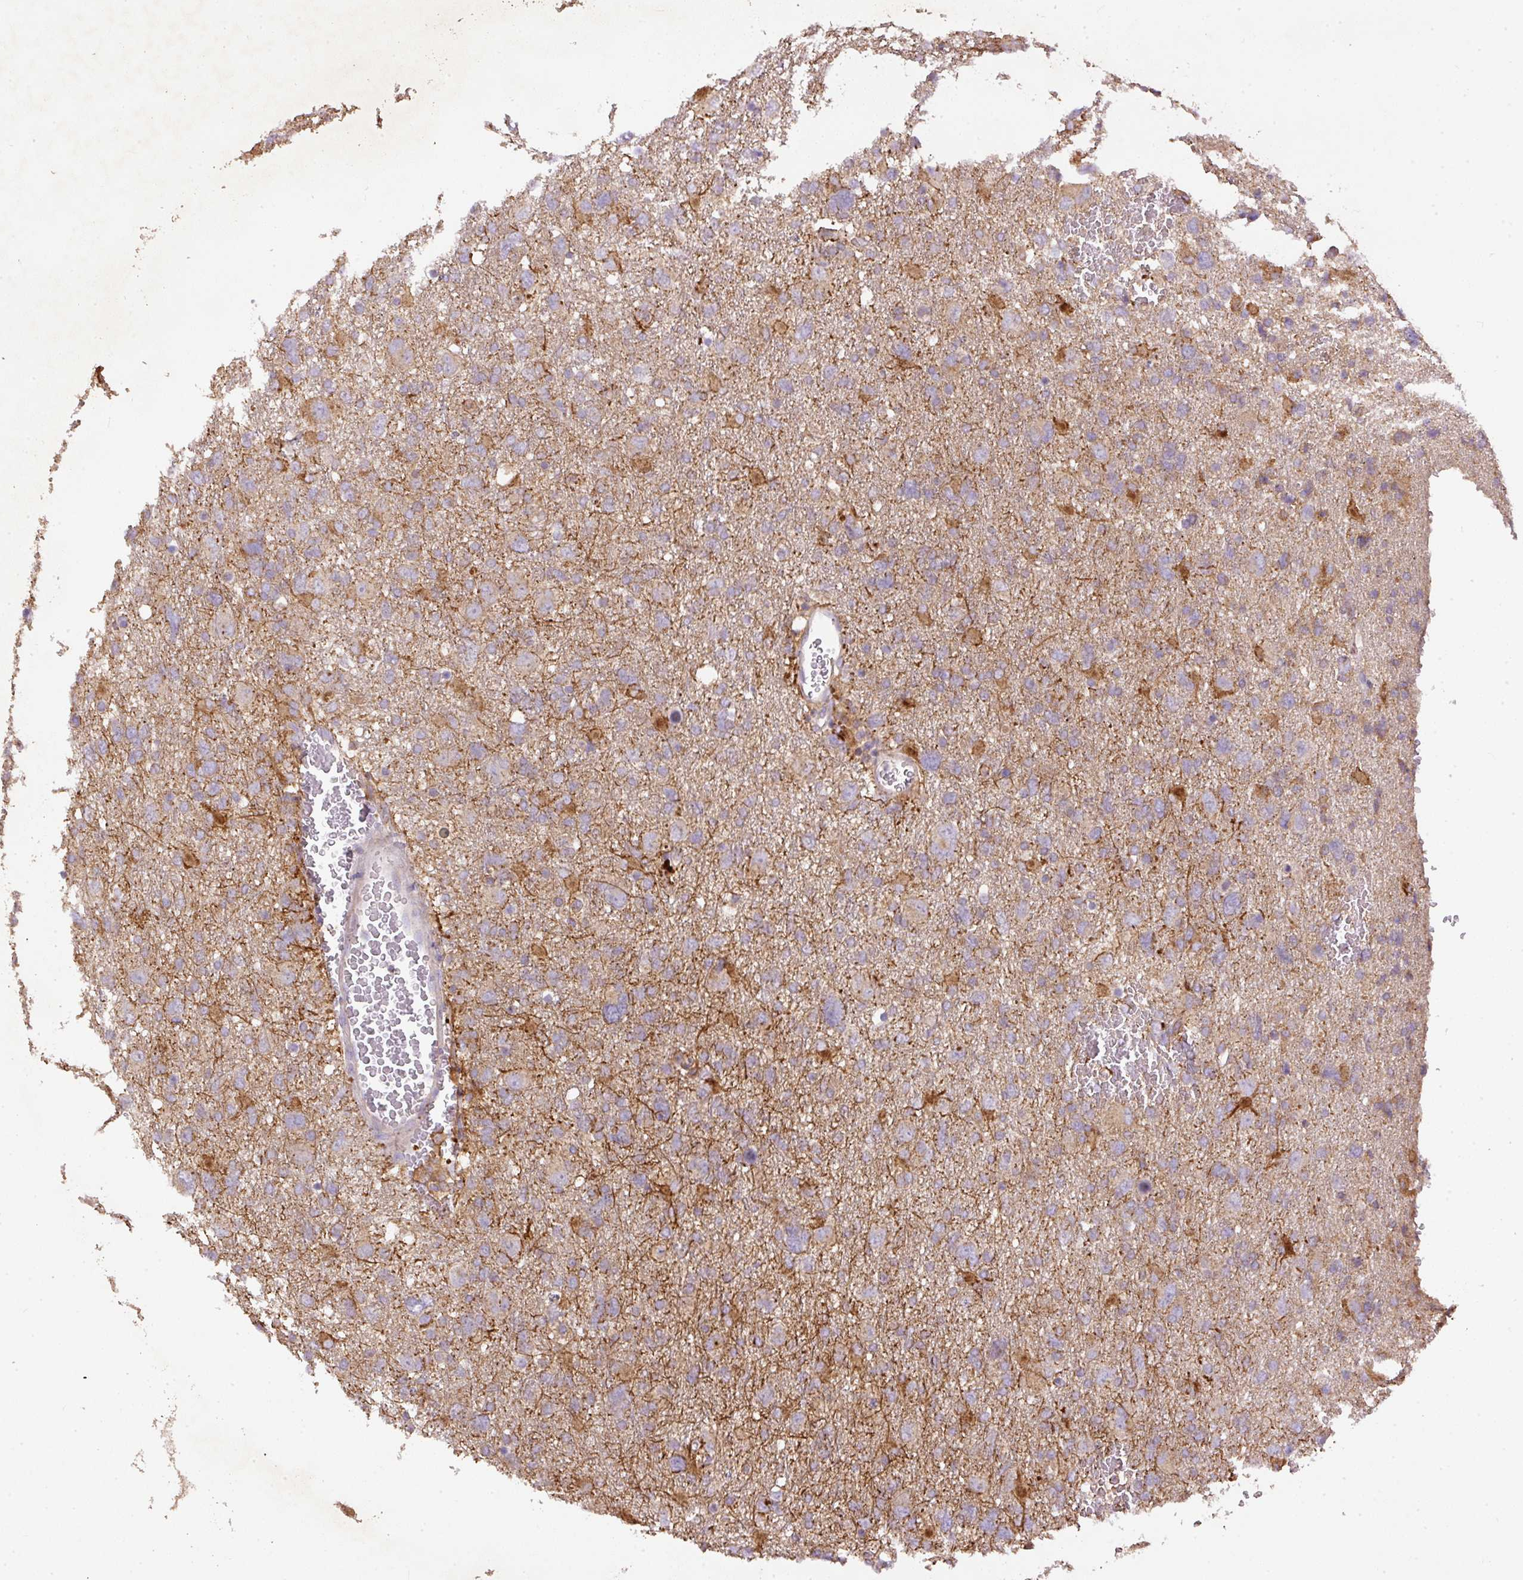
{"staining": {"intensity": "weak", "quantity": "25%-75%", "location": "cytoplasmic/membranous"}, "tissue": "glioma", "cell_type": "Tumor cells", "image_type": "cancer", "snomed": [{"axis": "morphology", "description": "Glioma, malignant, High grade"}, {"axis": "topography", "description": "Brain"}], "caption": "Immunohistochemical staining of human glioma shows low levels of weak cytoplasmic/membranous protein expression in about 25%-75% of tumor cells.", "gene": "DAPK1", "patient": {"sex": "male", "age": 61}}